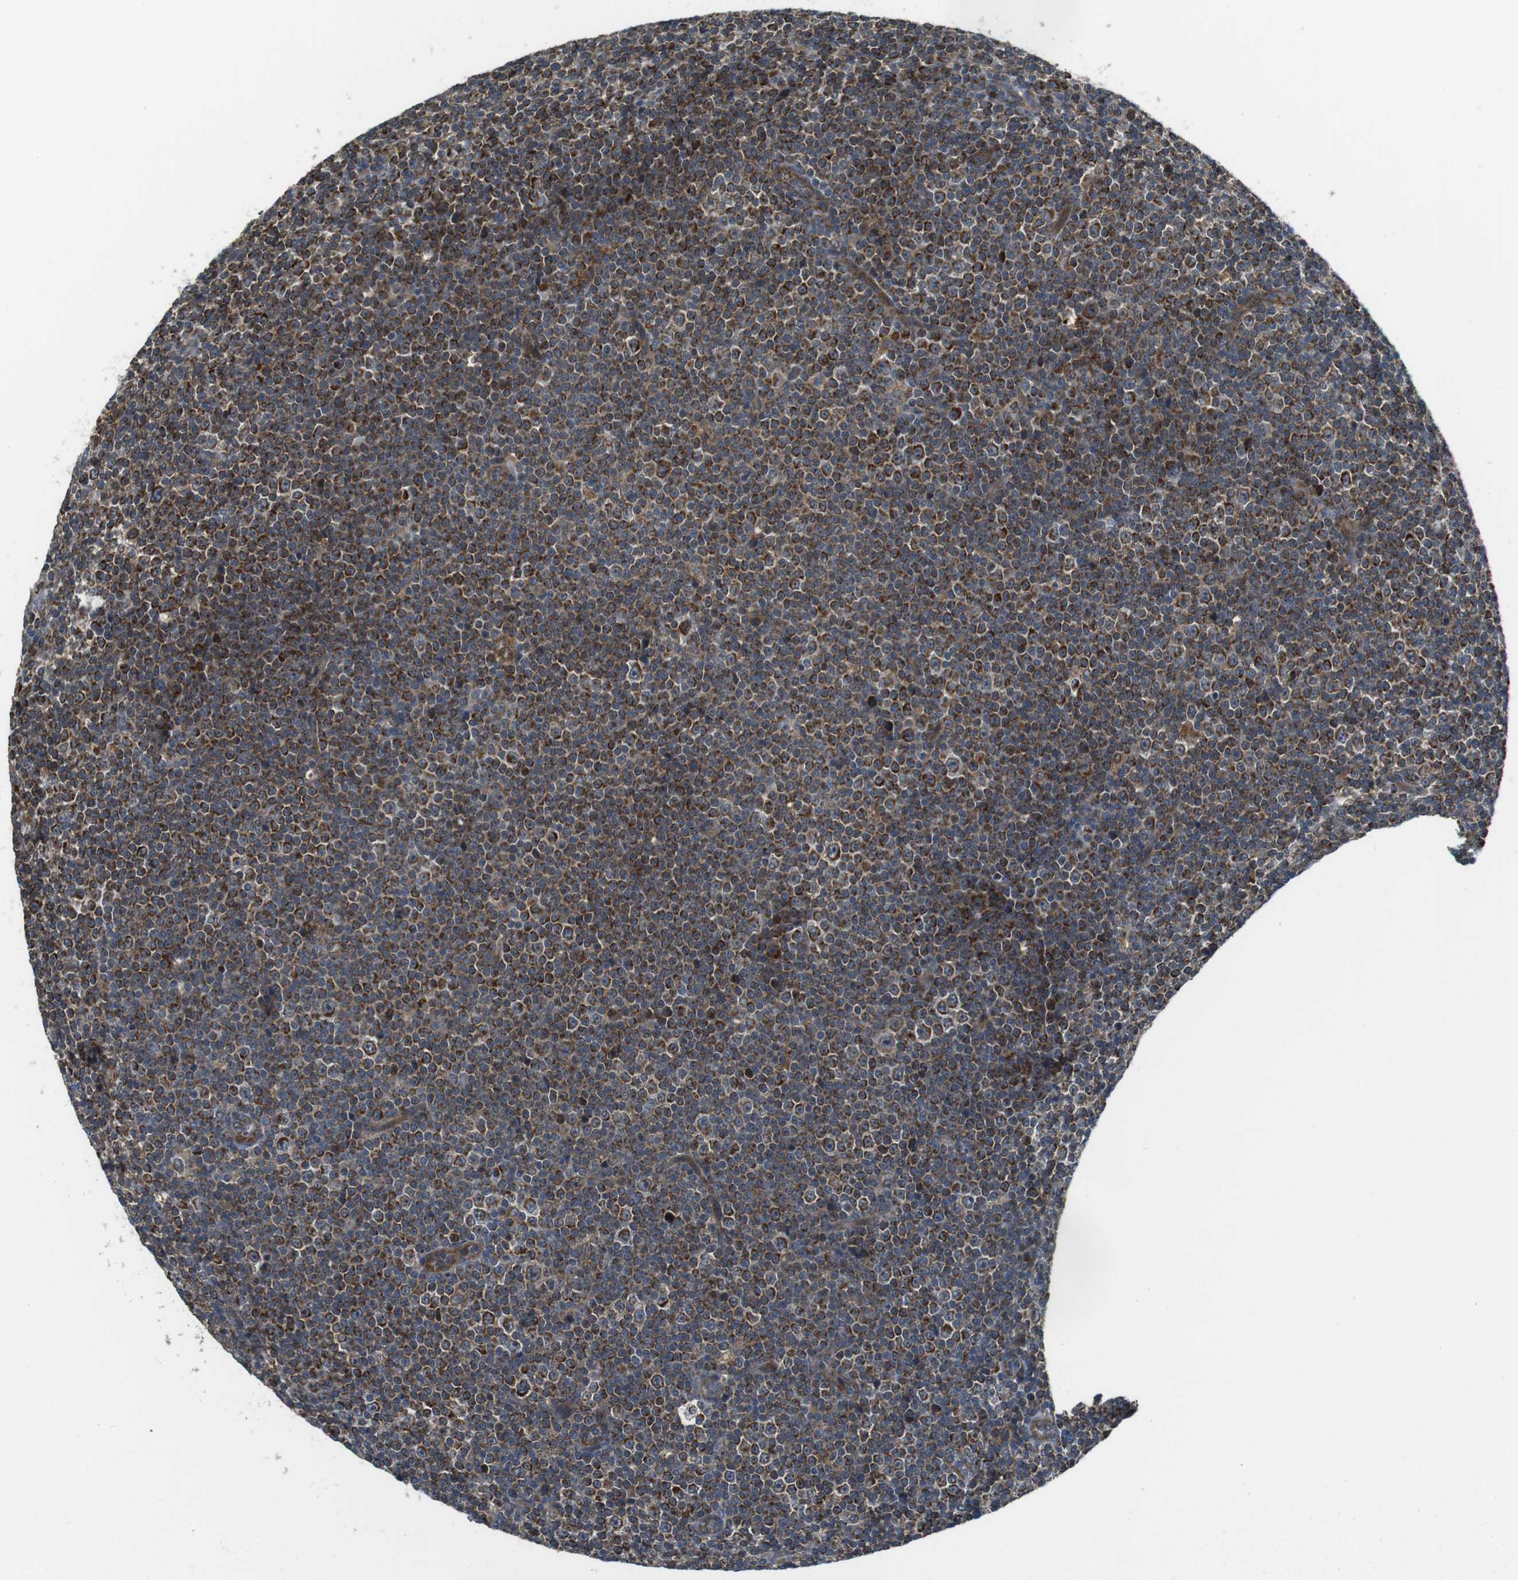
{"staining": {"intensity": "strong", "quantity": ">75%", "location": "cytoplasmic/membranous"}, "tissue": "lymphoma", "cell_type": "Tumor cells", "image_type": "cancer", "snomed": [{"axis": "morphology", "description": "Malignant lymphoma, non-Hodgkin's type, Low grade"}, {"axis": "topography", "description": "Lymph node"}], "caption": "Lymphoma was stained to show a protein in brown. There is high levels of strong cytoplasmic/membranous positivity in approximately >75% of tumor cells.", "gene": "IFFO2", "patient": {"sex": "female", "age": 67}}